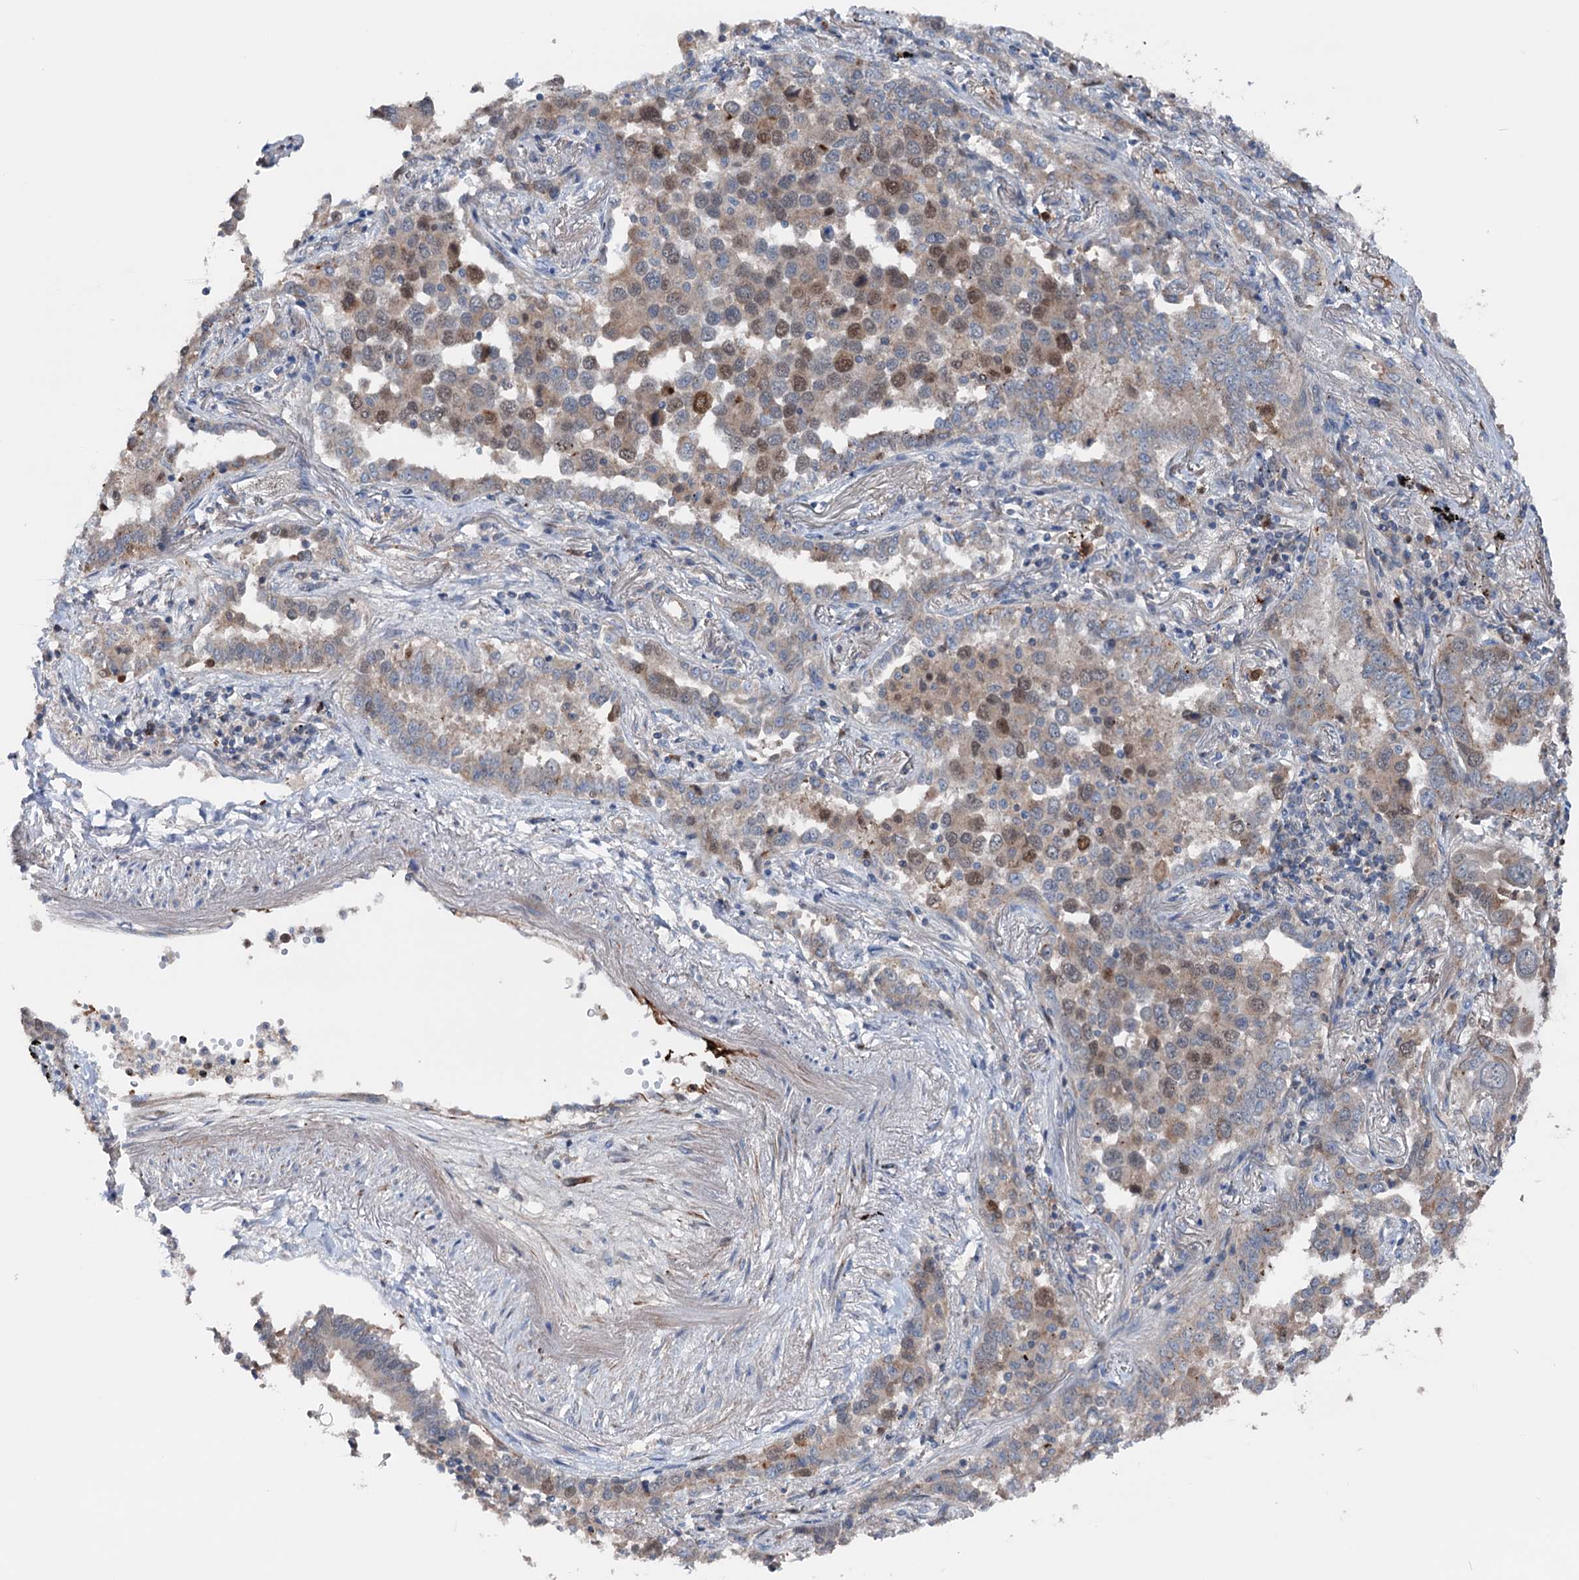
{"staining": {"intensity": "moderate", "quantity": "25%-75%", "location": "nuclear"}, "tissue": "lung cancer", "cell_type": "Tumor cells", "image_type": "cancer", "snomed": [{"axis": "morphology", "description": "Adenocarcinoma, NOS"}, {"axis": "topography", "description": "Lung"}], "caption": "Immunohistochemical staining of human lung cancer (adenocarcinoma) displays medium levels of moderate nuclear staining in about 25%-75% of tumor cells.", "gene": "NCAPD2", "patient": {"sex": "male", "age": 67}}